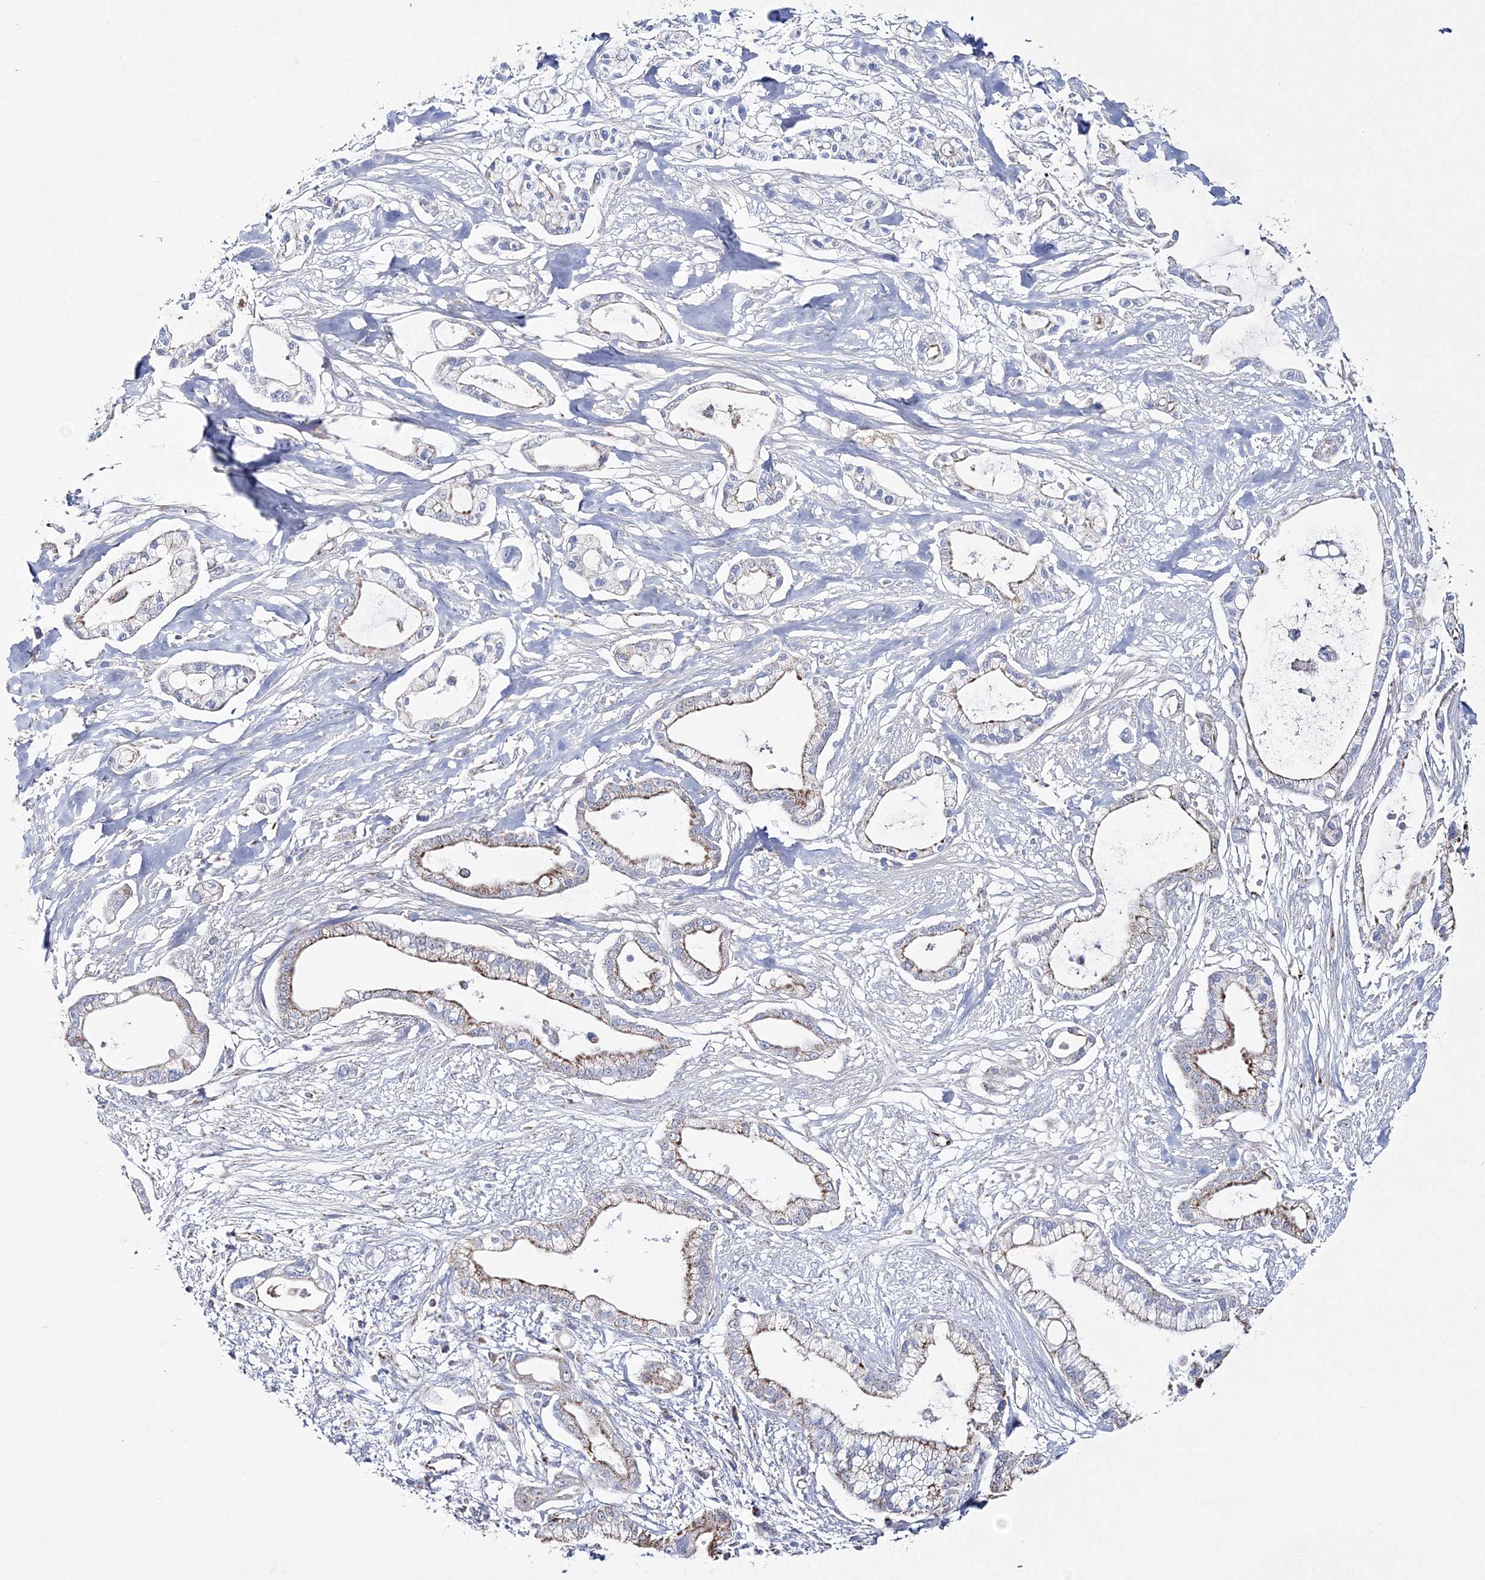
{"staining": {"intensity": "moderate", "quantity": "25%-75%", "location": "cytoplasmic/membranous"}, "tissue": "pancreatic cancer", "cell_type": "Tumor cells", "image_type": "cancer", "snomed": [{"axis": "morphology", "description": "Adenocarcinoma, NOS"}, {"axis": "topography", "description": "Pancreas"}], "caption": "Immunohistochemistry (DAB) staining of adenocarcinoma (pancreatic) shows moderate cytoplasmic/membranous protein positivity in about 25%-75% of tumor cells.", "gene": "HIBCH", "patient": {"sex": "male", "age": 68}}